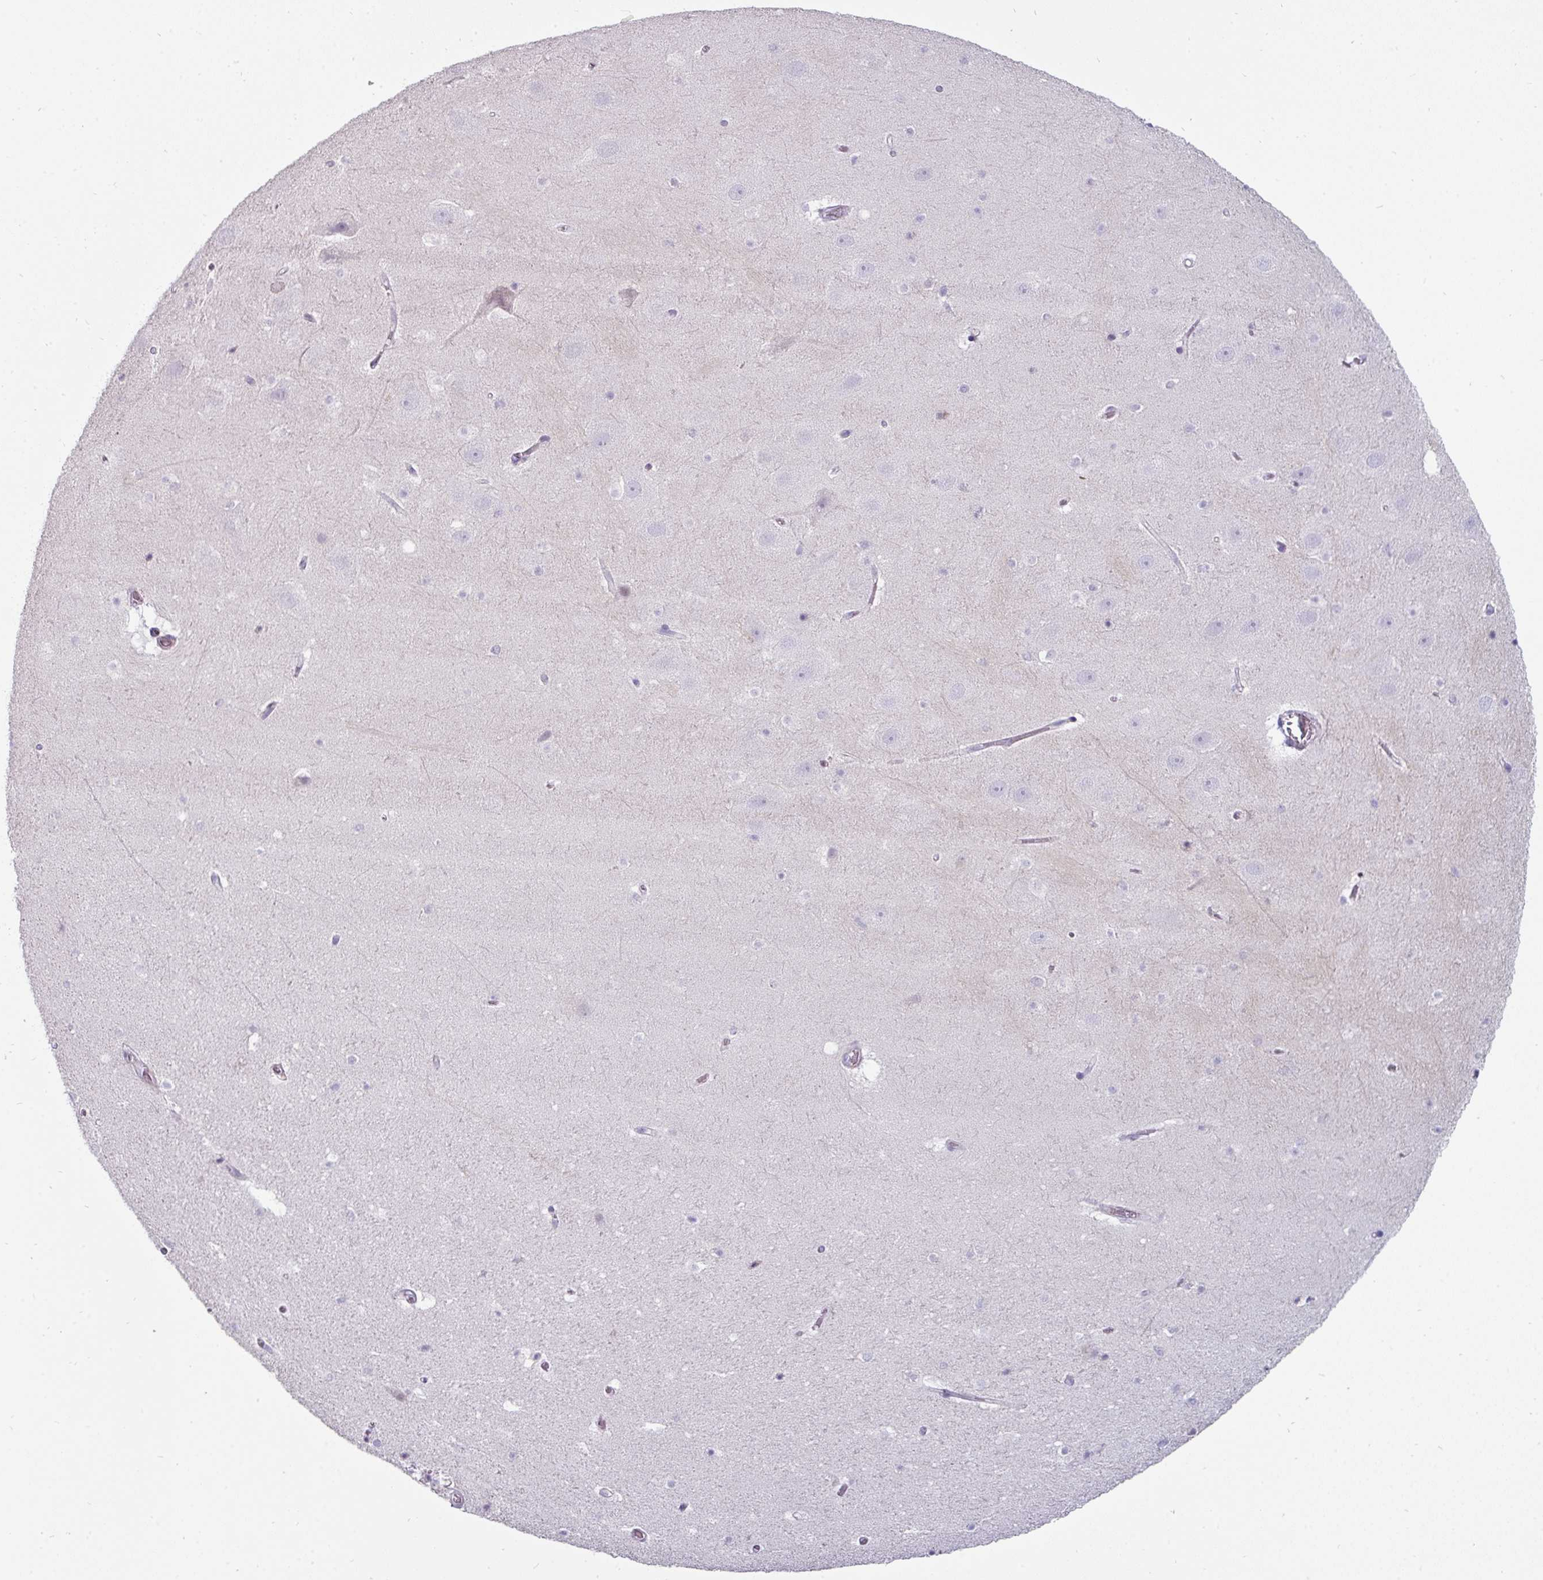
{"staining": {"intensity": "negative", "quantity": "none", "location": "none"}, "tissue": "hippocampus", "cell_type": "Glial cells", "image_type": "normal", "snomed": [{"axis": "morphology", "description": "Normal tissue, NOS"}, {"axis": "topography", "description": "Hippocampus"}], "caption": "There is no significant staining in glial cells of hippocampus. (DAB (3,3'-diaminobenzidine) immunohistochemistry (IHC), high magnification).", "gene": "EYA3", "patient": {"sex": "male", "age": 37}}